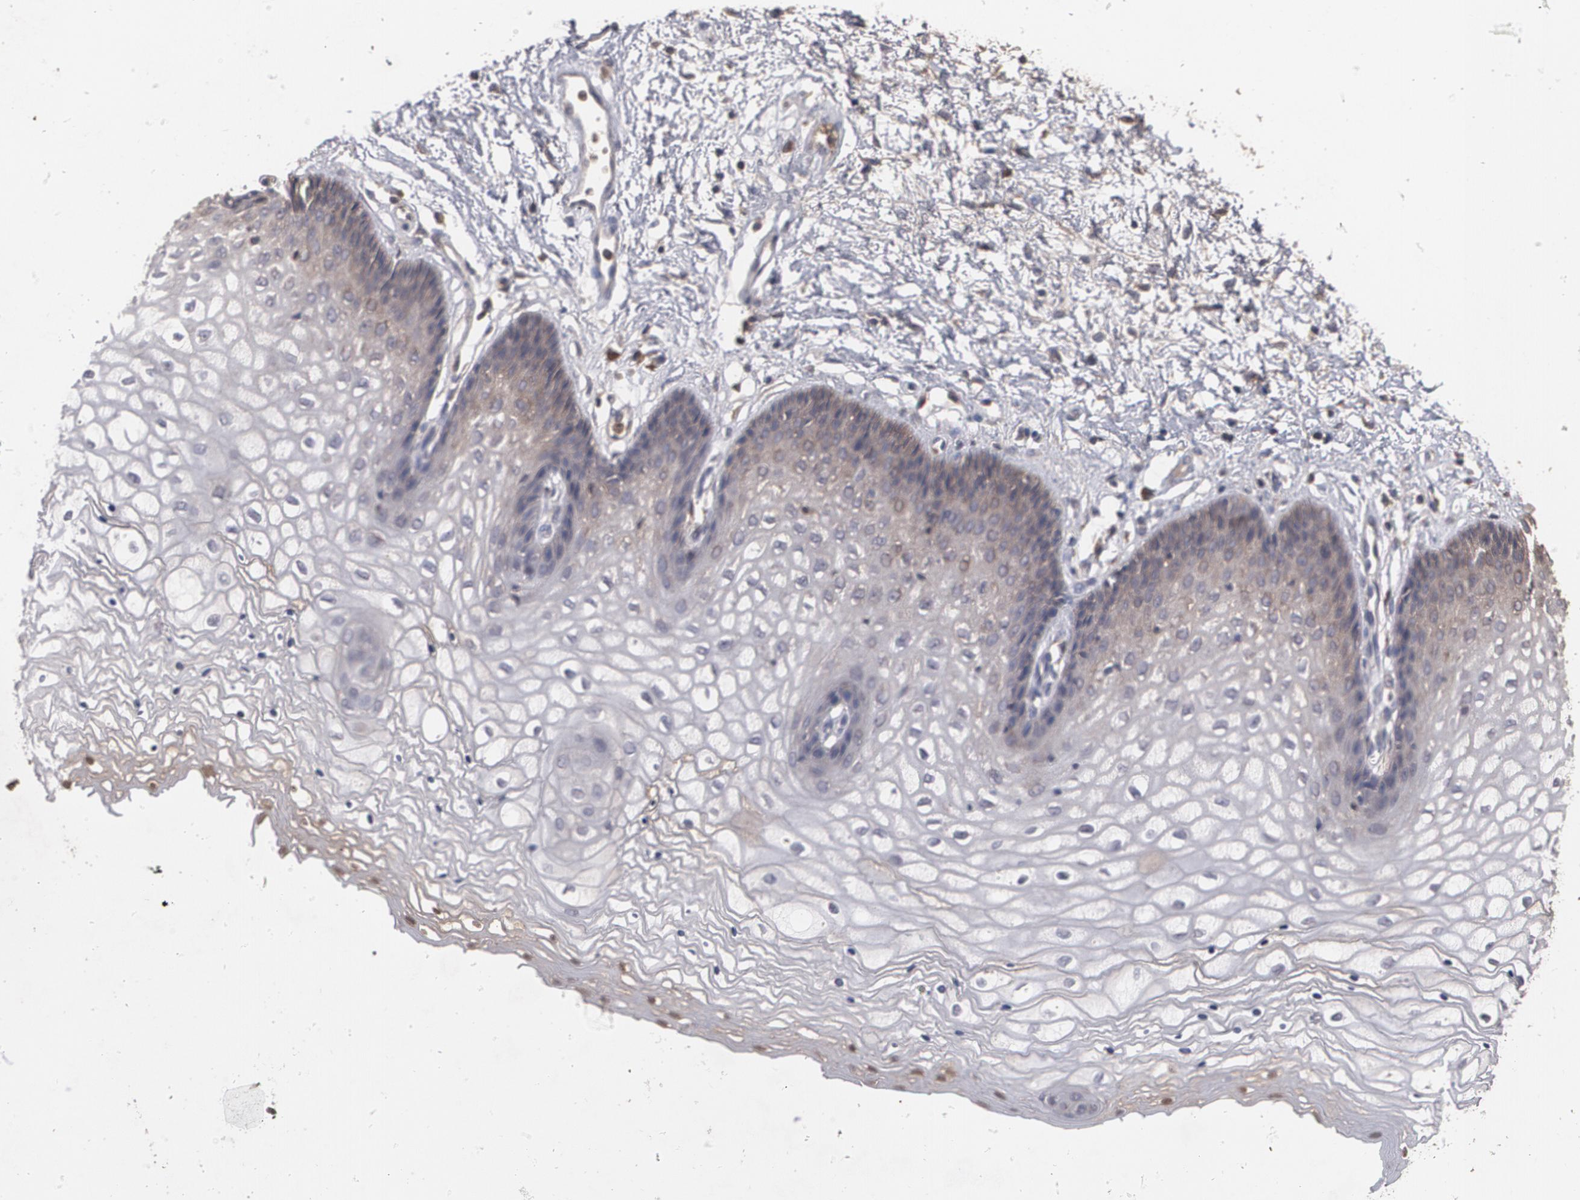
{"staining": {"intensity": "weak", "quantity": "<25%", "location": "cytoplasmic/membranous"}, "tissue": "vagina", "cell_type": "Squamous epithelial cells", "image_type": "normal", "snomed": [{"axis": "morphology", "description": "Normal tissue, NOS"}, {"axis": "topography", "description": "Vagina"}], "caption": "The photomicrograph shows no staining of squamous epithelial cells in unremarkable vagina.", "gene": "ARF6", "patient": {"sex": "female", "age": 34}}